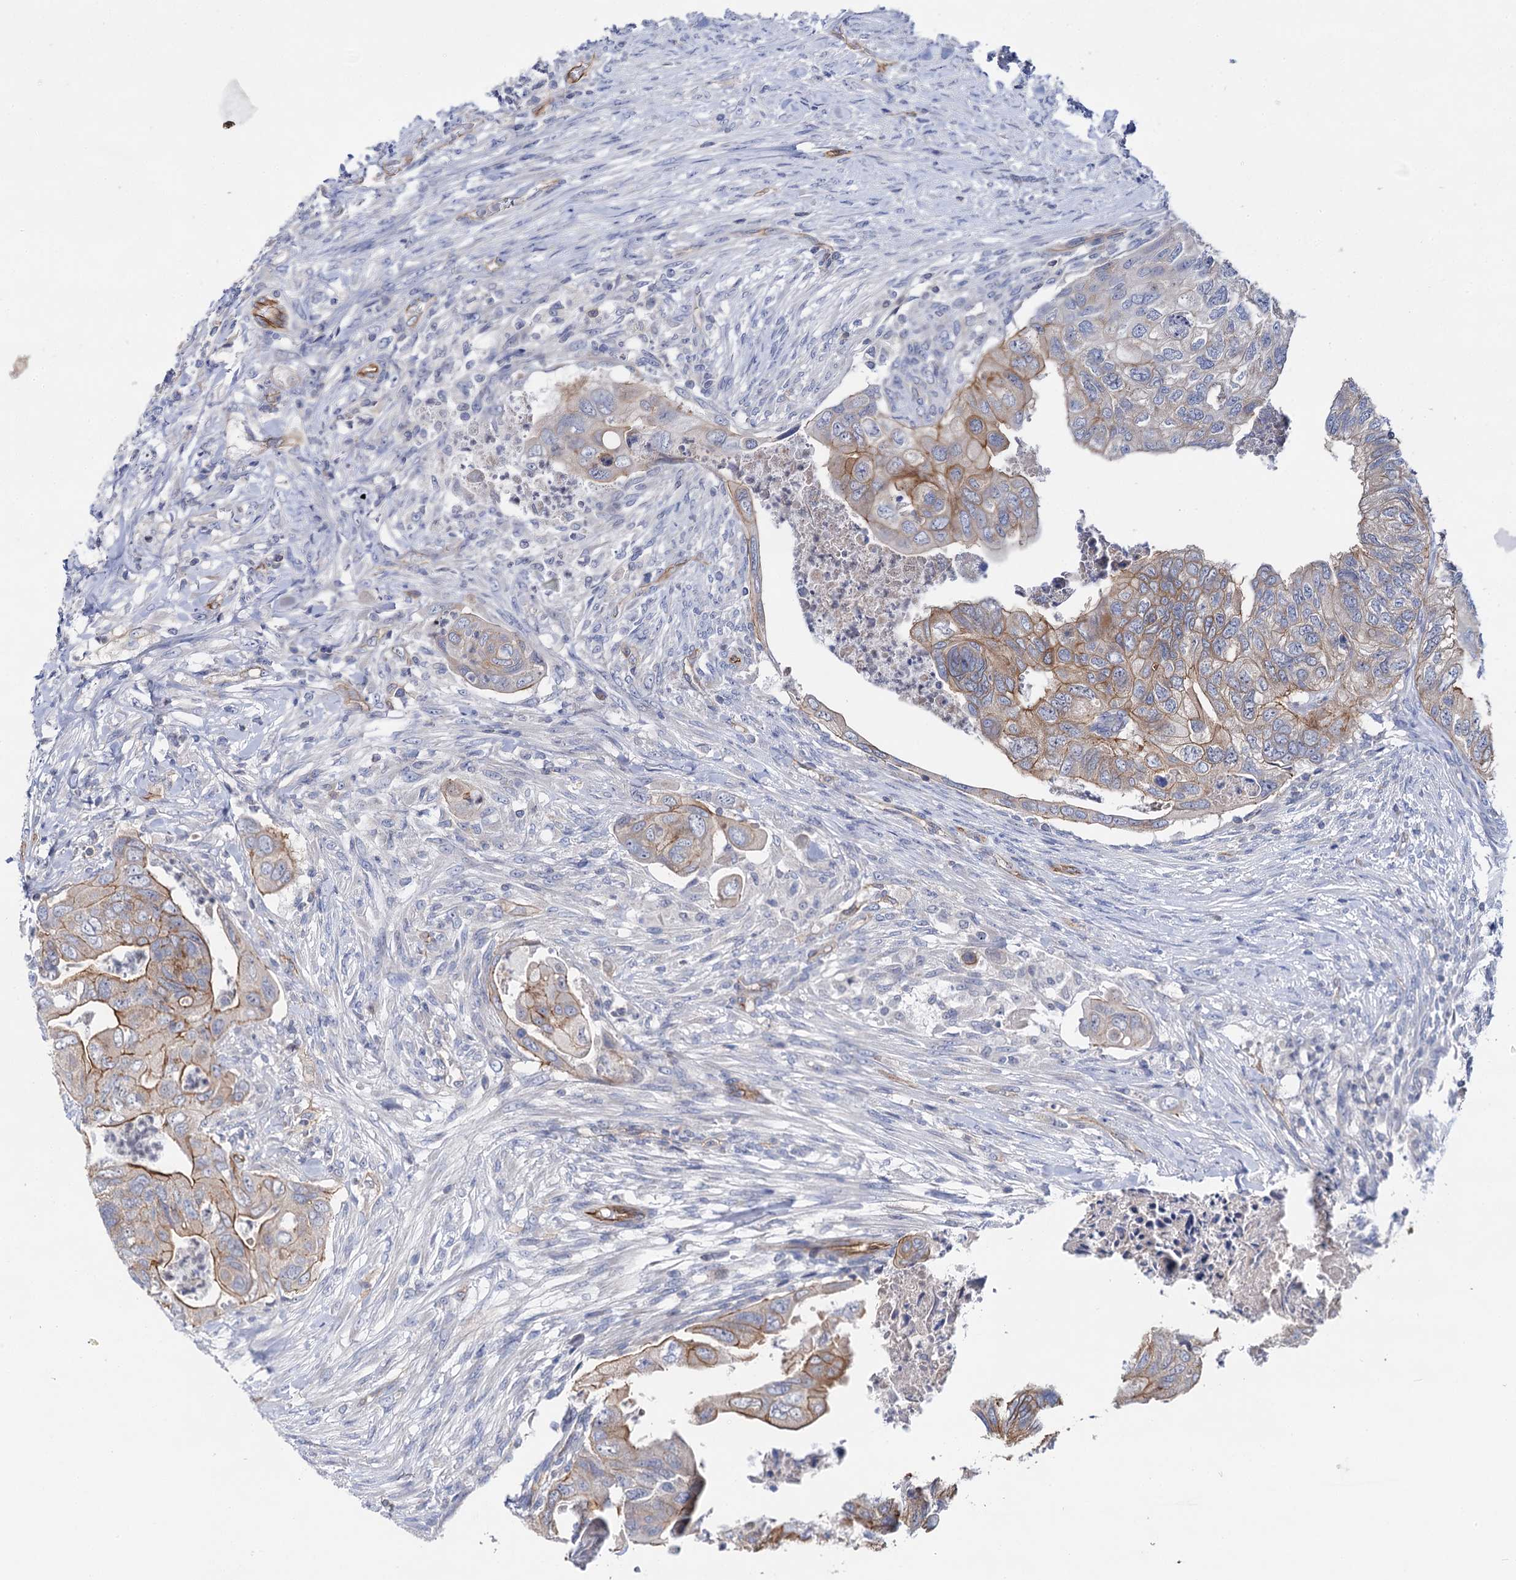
{"staining": {"intensity": "moderate", "quantity": "25%-75%", "location": "cytoplasmic/membranous"}, "tissue": "colorectal cancer", "cell_type": "Tumor cells", "image_type": "cancer", "snomed": [{"axis": "morphology", "description": "Adenocarcinoma, NOS"}, {"axis": "topography", "description": "Rectum"}], "caption": "The photomicrograph shows staining of colorectal adenocarcinoma, revealing moderate cytoplasmic/membranous protein positivity (brown color) within tumor cells.", "gene": "ABLIM1", "patient": {"sex": "male", "age": 63}}